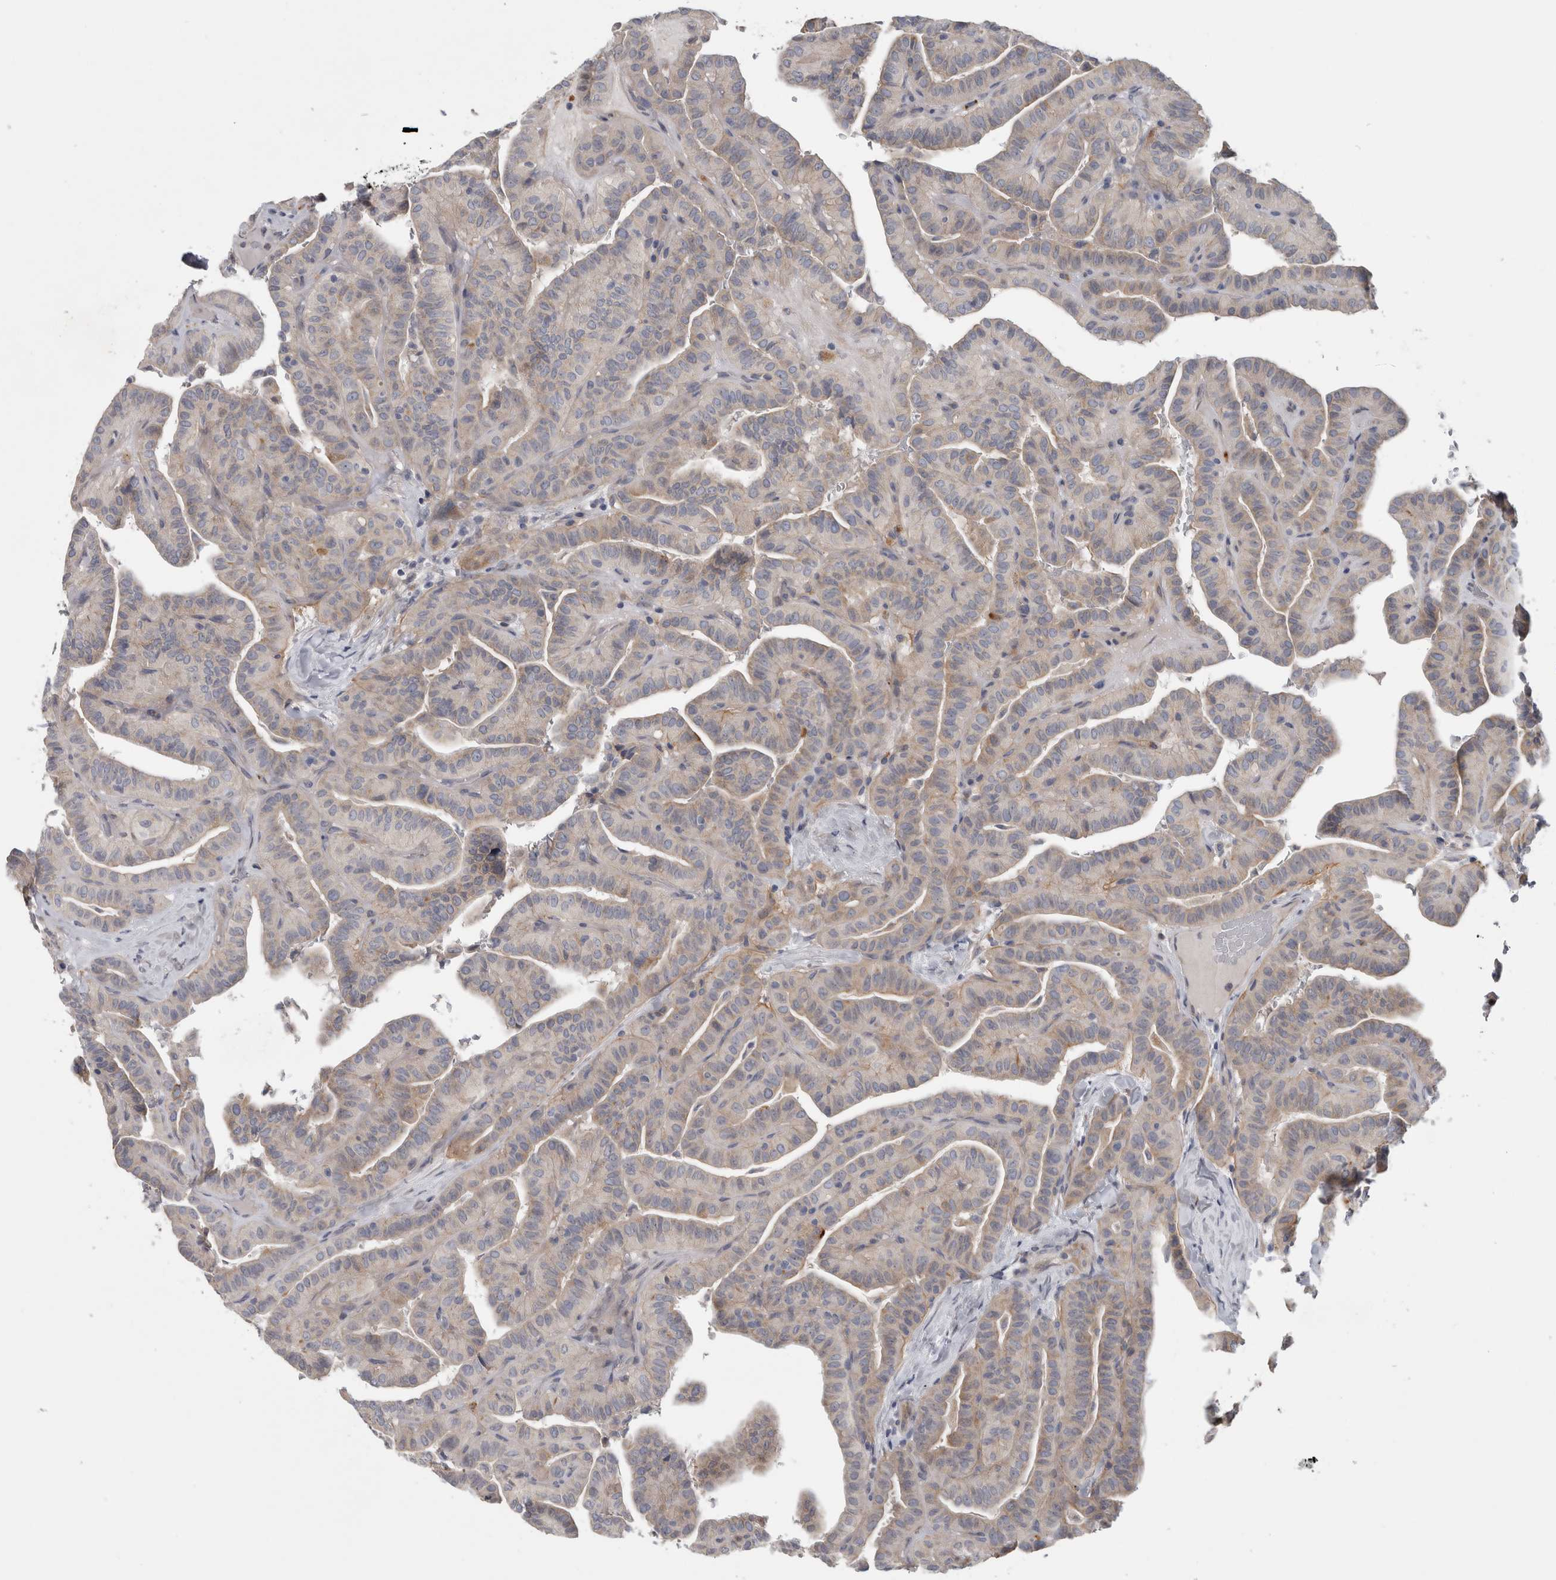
{"staining": {"intensity": "weak", "quantity": "25%-75%", "location": "cytoplasmic/membranous"}, "tissue": "thyroid cancer", "cell_type": "Tumor cells", "image_type": "cancer", "snomed": [{"axis": "morphology", "description": "Papillary adenocarcinoma, NOS"}, {"axis": "topography", "description": "Thyroid gland"}], "caption": "Immunohistochemical staining of human thyroid cancer reveals low levels of weak cytoplasmic/membranous protein staining in approximately 25%-75% of tumor cells.", "gene": "ATXN2", "patient": {"sex": "male", "age": 77}}